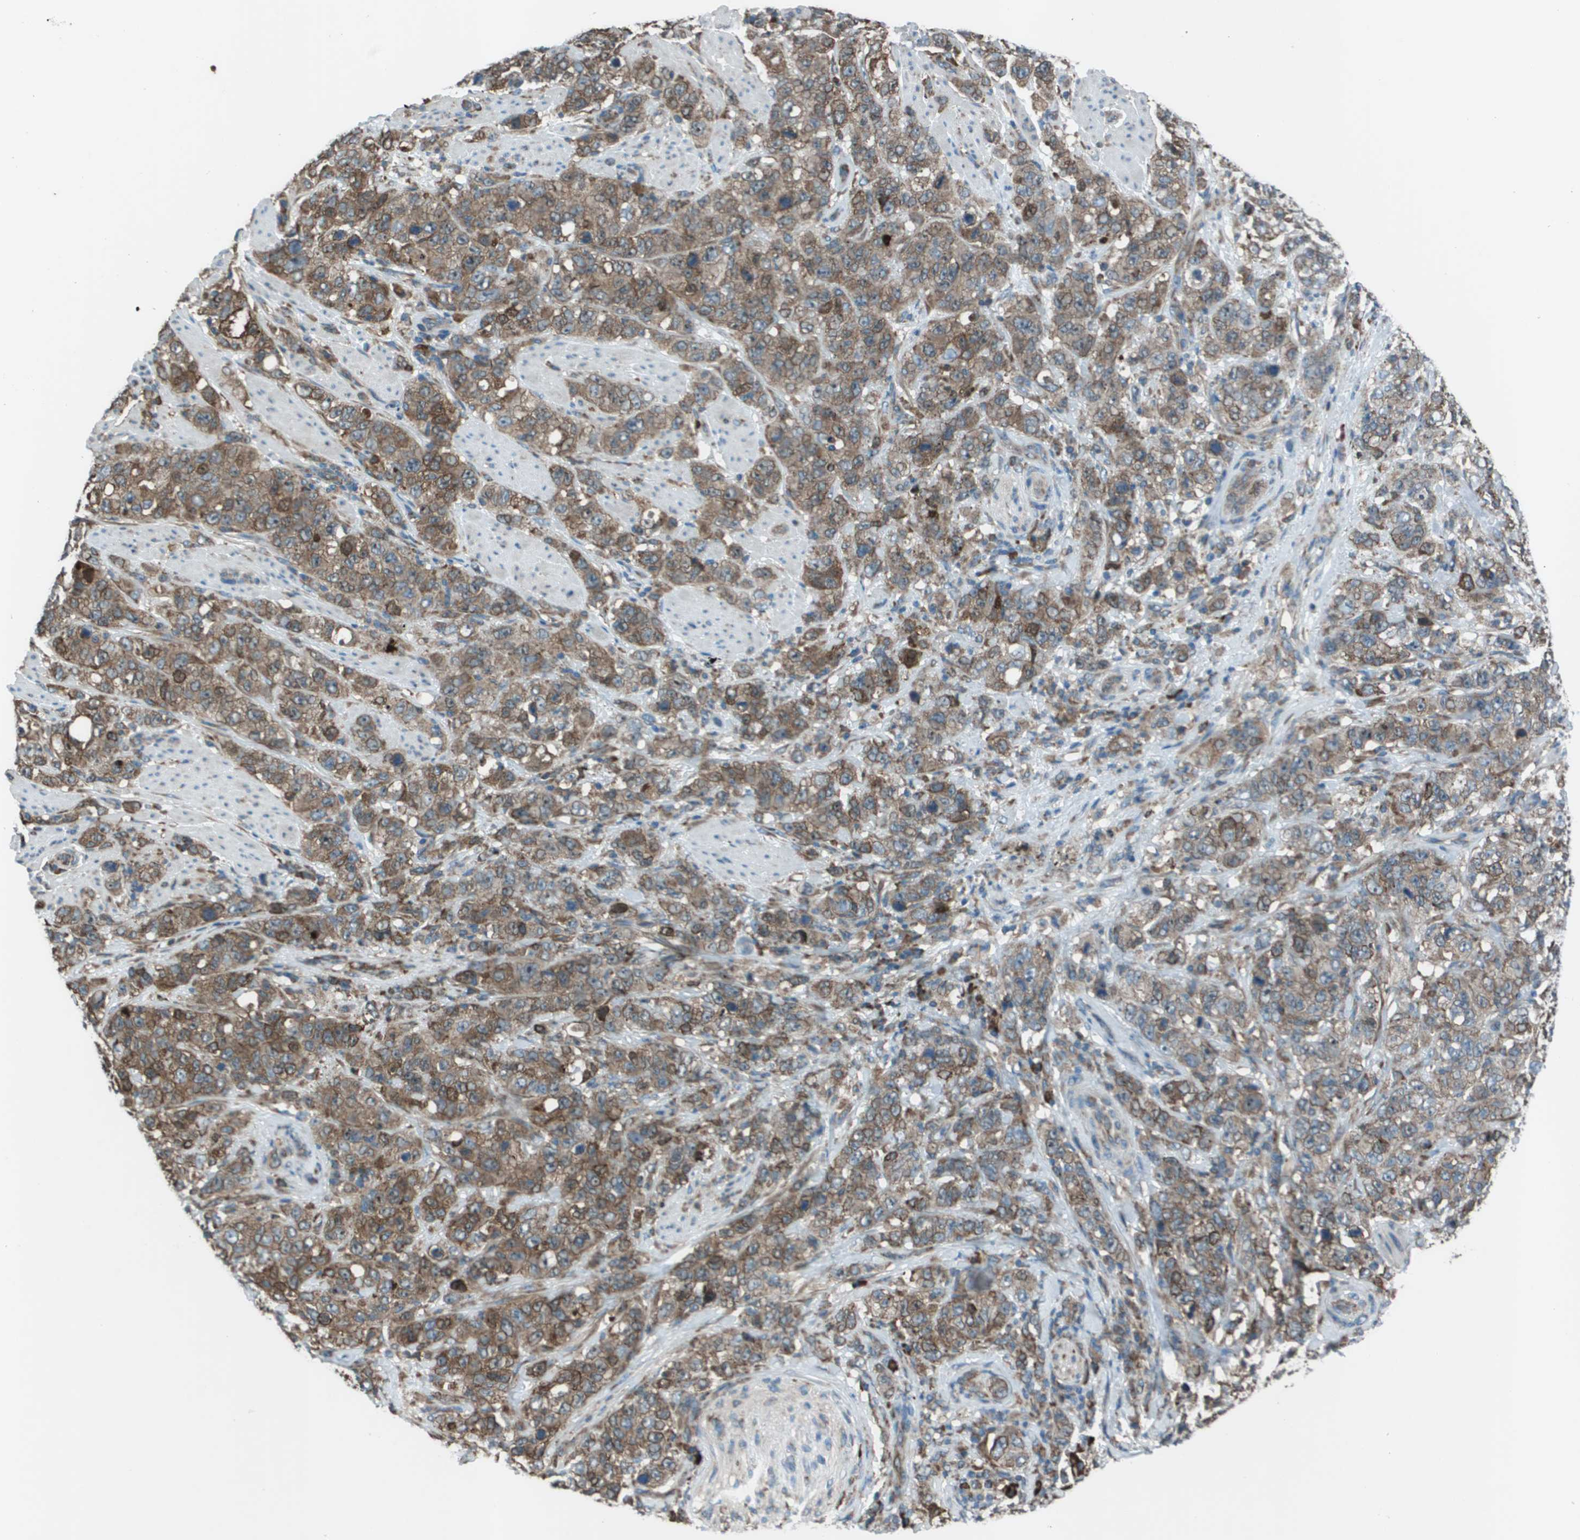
{"staining": {"intensity": "moderate", "quantity": ">75%", "location": "cytoplasmic/membranous"}, "tissue": "stomach cancer", "cell_type": "Tumor cells", "image_type": "cancer", "snomed": [{"axis": "morphology", "description": "Adenocarcinoma, NOS"}, {"axis": "topography", "description": "Stomach"}], "caption": "Immunohistochemistry of human stomach adenocarcinoma displays medium levels of moderate cytoplasmic/membranous staining in approximately >75% of tumor cells.", "gene": "UTS2", "patient": {"sex": "male", "age": 48}}